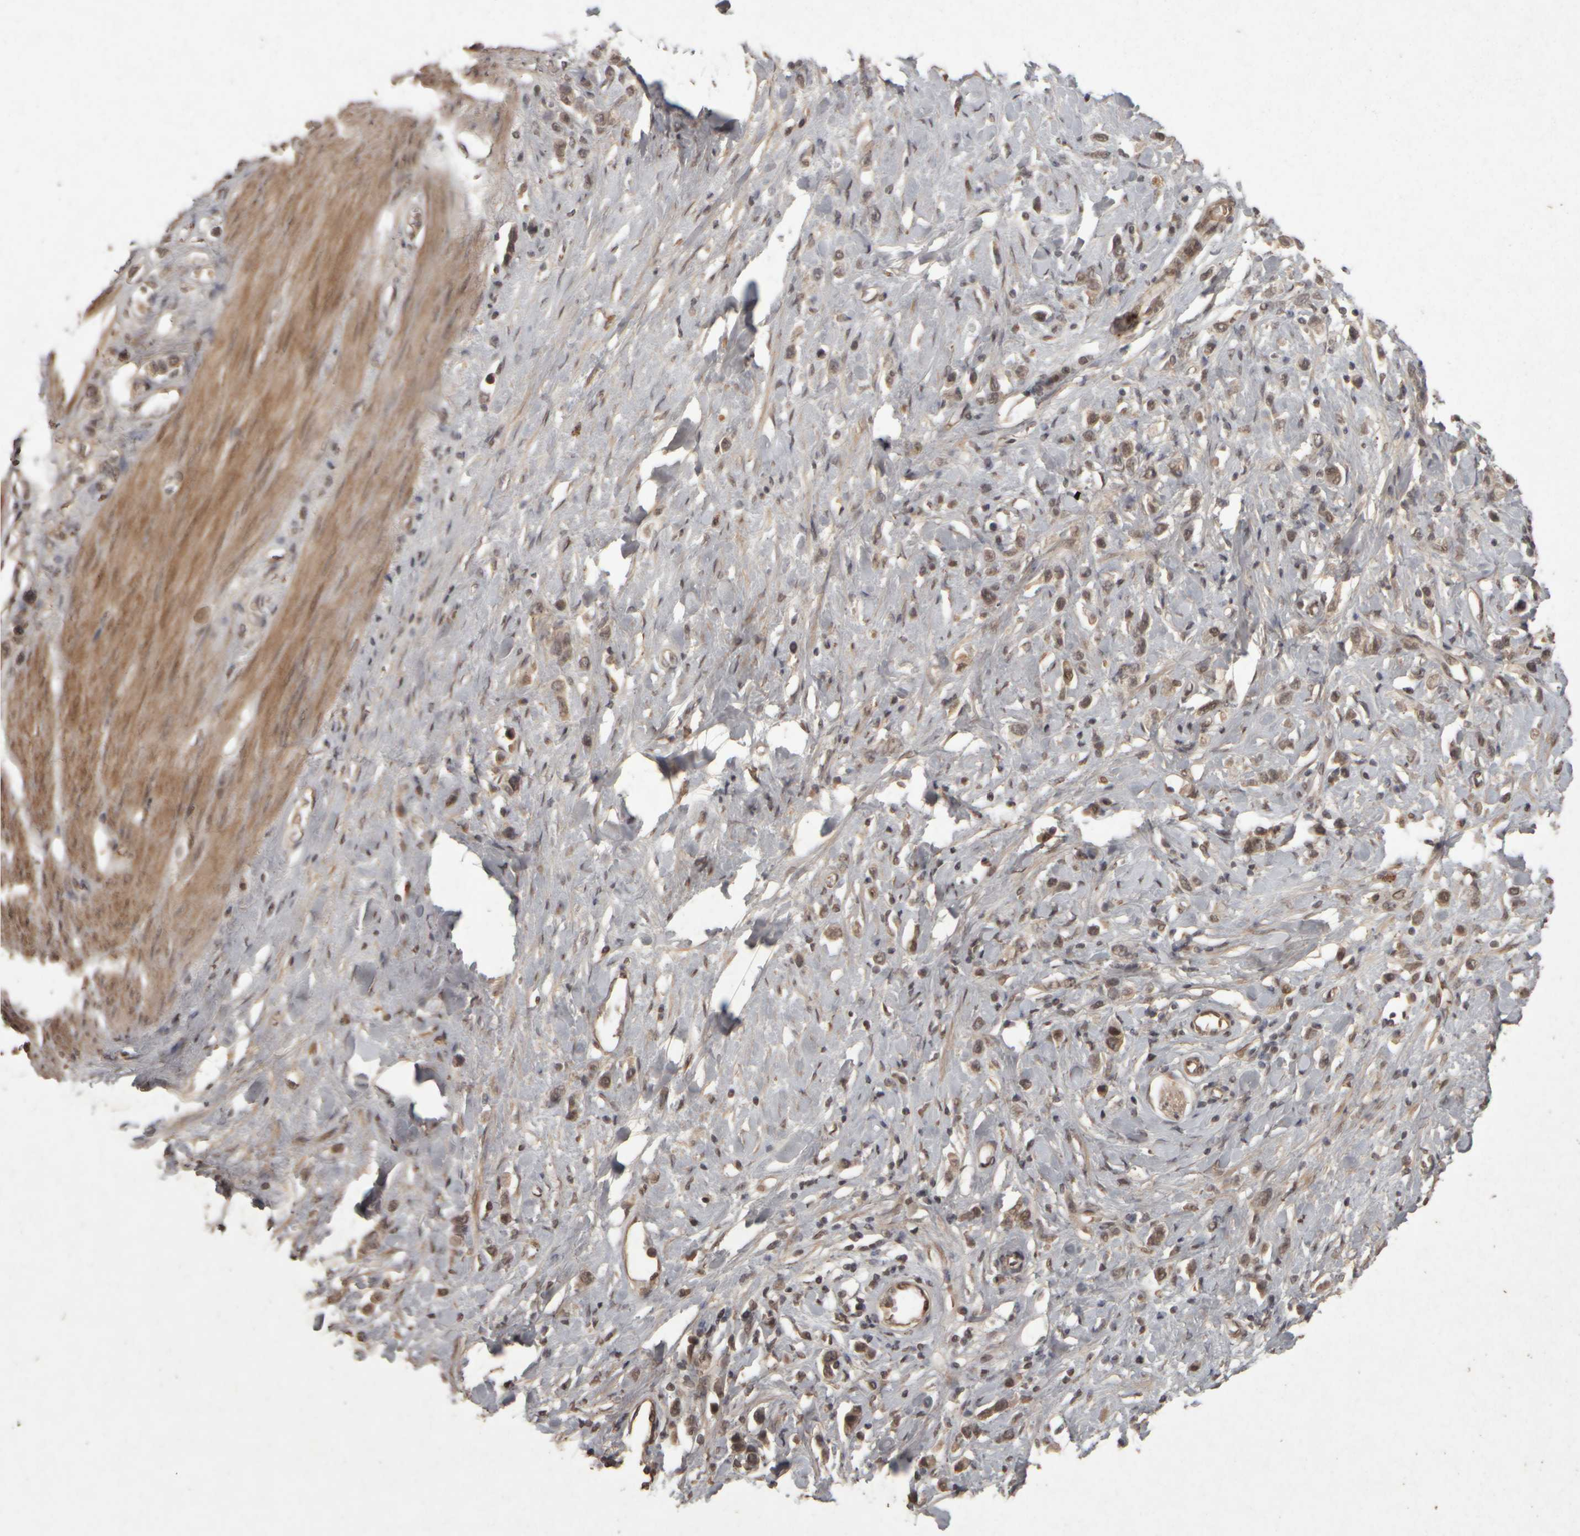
{"staining": {"intensity": "weak", "quantity": ">75%", "location": "cytoplasmic/membranous"}, "tissue": "stomach cancer", "cell_type": "Tumor cells", "image_type": "cancer", "snomed": [{"axis": "morphology", "description": "Adenocarcinoma, NOS"}, {"axis": "topography", "description": "Stomach"}], "caption": "IHC image of neoplastic tissue: human stomach cancer stained using immunohistochemistry (IHC) demonstrates low levels of weak protein expression localized specifically in the cytoplasmic/membranous of tumor cells, appearing as a cytoplasmic/membranous brown color.", "gene": "ACO1", "patient": {"sex": "female", "age": 65}}